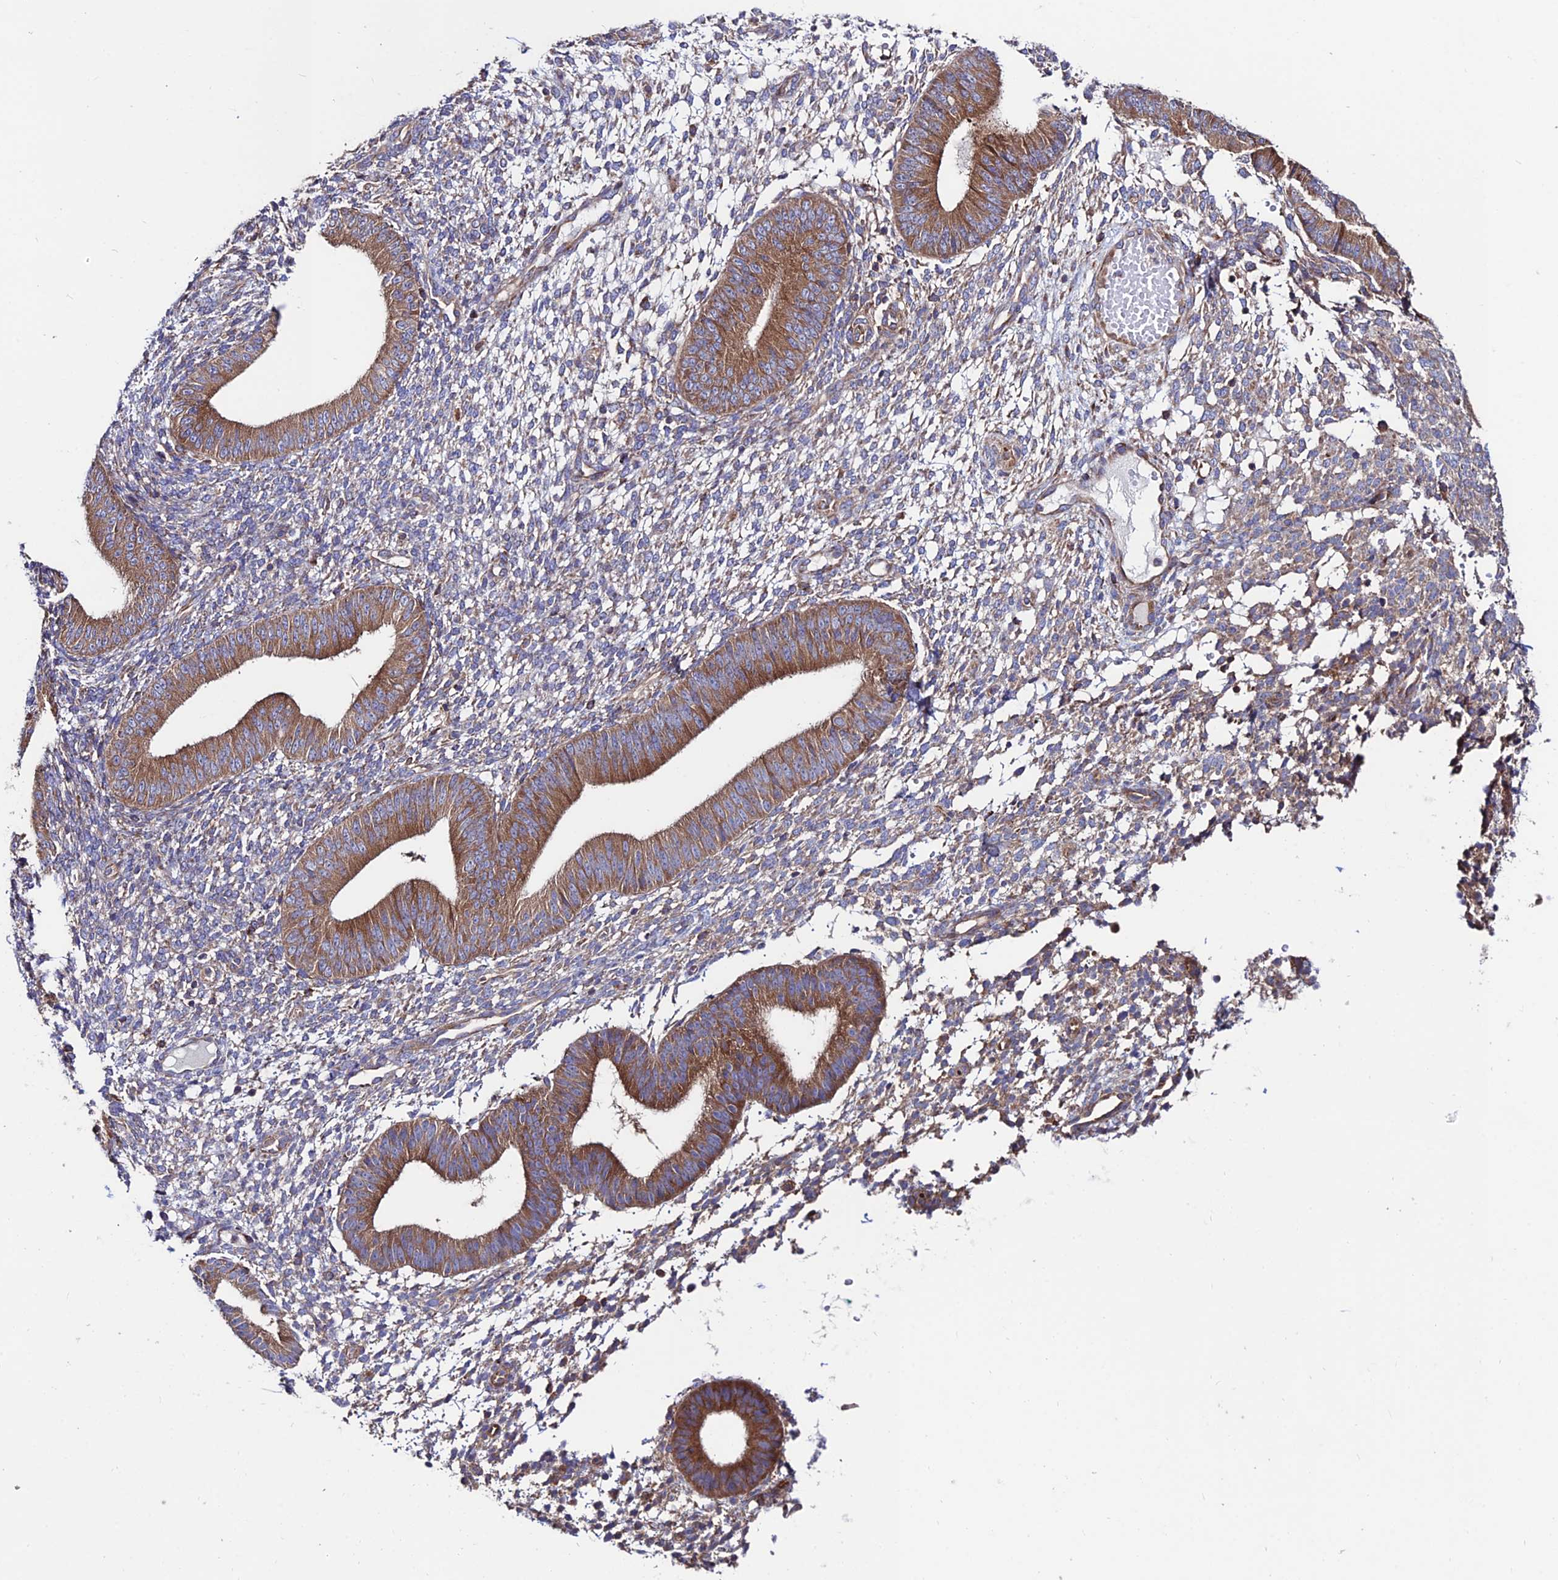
{"staining": {"intensity": "moderate", "quantity": "<25%", "location": "cytoplasmic/membranous"}, "tissue": "endometrium", "cell_type": "Cells in endometrial stroma", "image_type": "normal", "snomed": [{"axis": "morphology", "description": "Normal tissue, NOS"}, {"axis": "topography", "description": "Endometrium"}], "caption": "IHC of normal endometrium displays low levels of moderate cytoplasmic/membranous staining in approximately <25% of cells in endometrial stroma.", "gene": "EIF3K", "patient": {"sex": "female", "age": 49}}